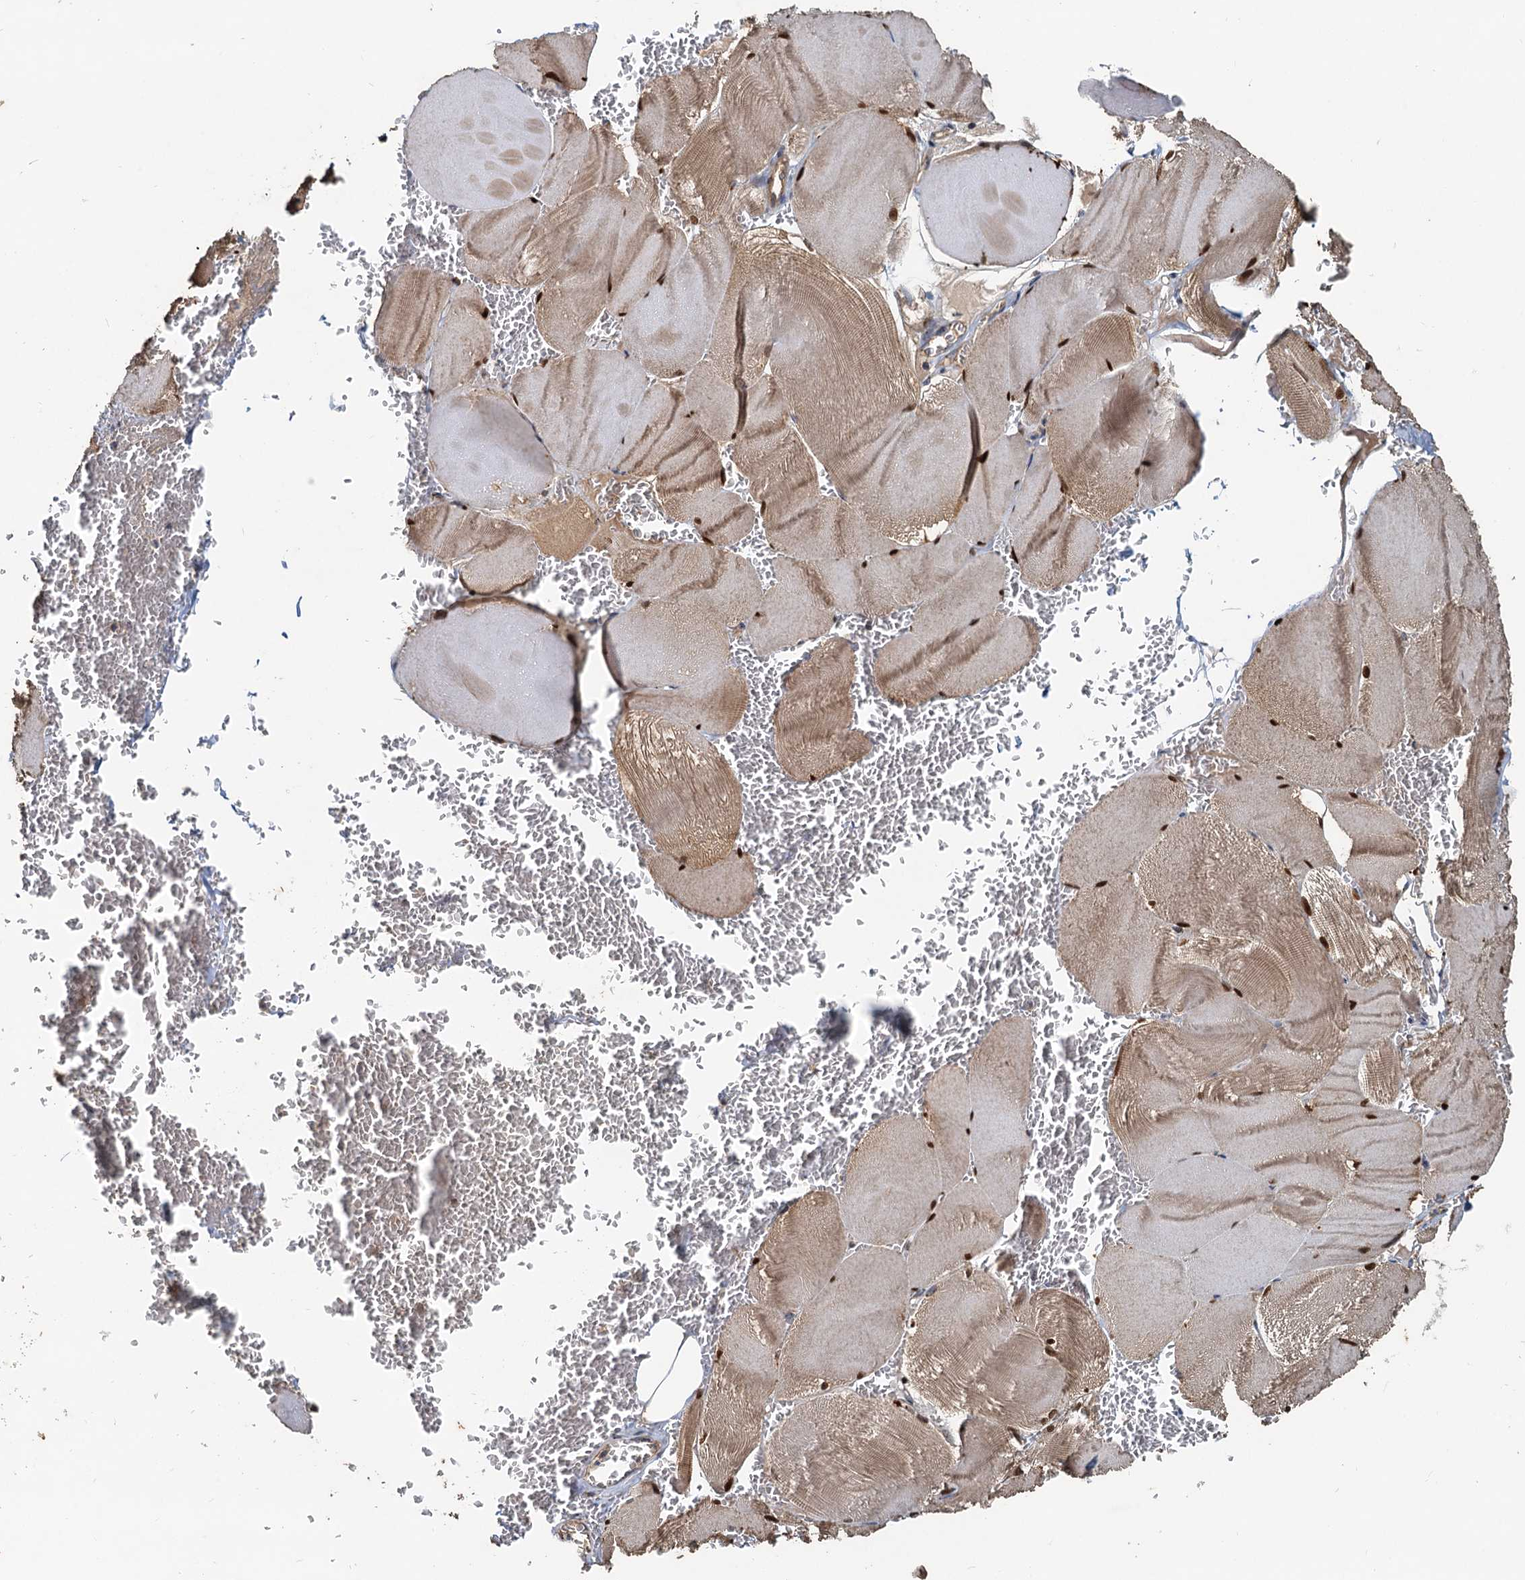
{"staining": {"intensity": "strong", "quantity": ">75%", "location": "cytoplasmic/membranous,nuclear"}, "tissue": "skeletal muscle", "cell_type": "Myocytes", "image_type": "normal", "snomed": [{"axis": "morphology", "description": "Normal tissue, NOS"}, {"axis": "morphology", "description": "Basal cell carcinoma"}, {"axis": "topography", "description": "Skeletal muscle"}], "caption": "Immunohistochemical staining of unremarkable human skeletal muscle reveals >75% levels of strong cytoplasmic/membranous,nuclear protein expression in approximately >75% of myocytes.", "gene": "CEP68", "patient": {"sex": "female", "age": 64}}